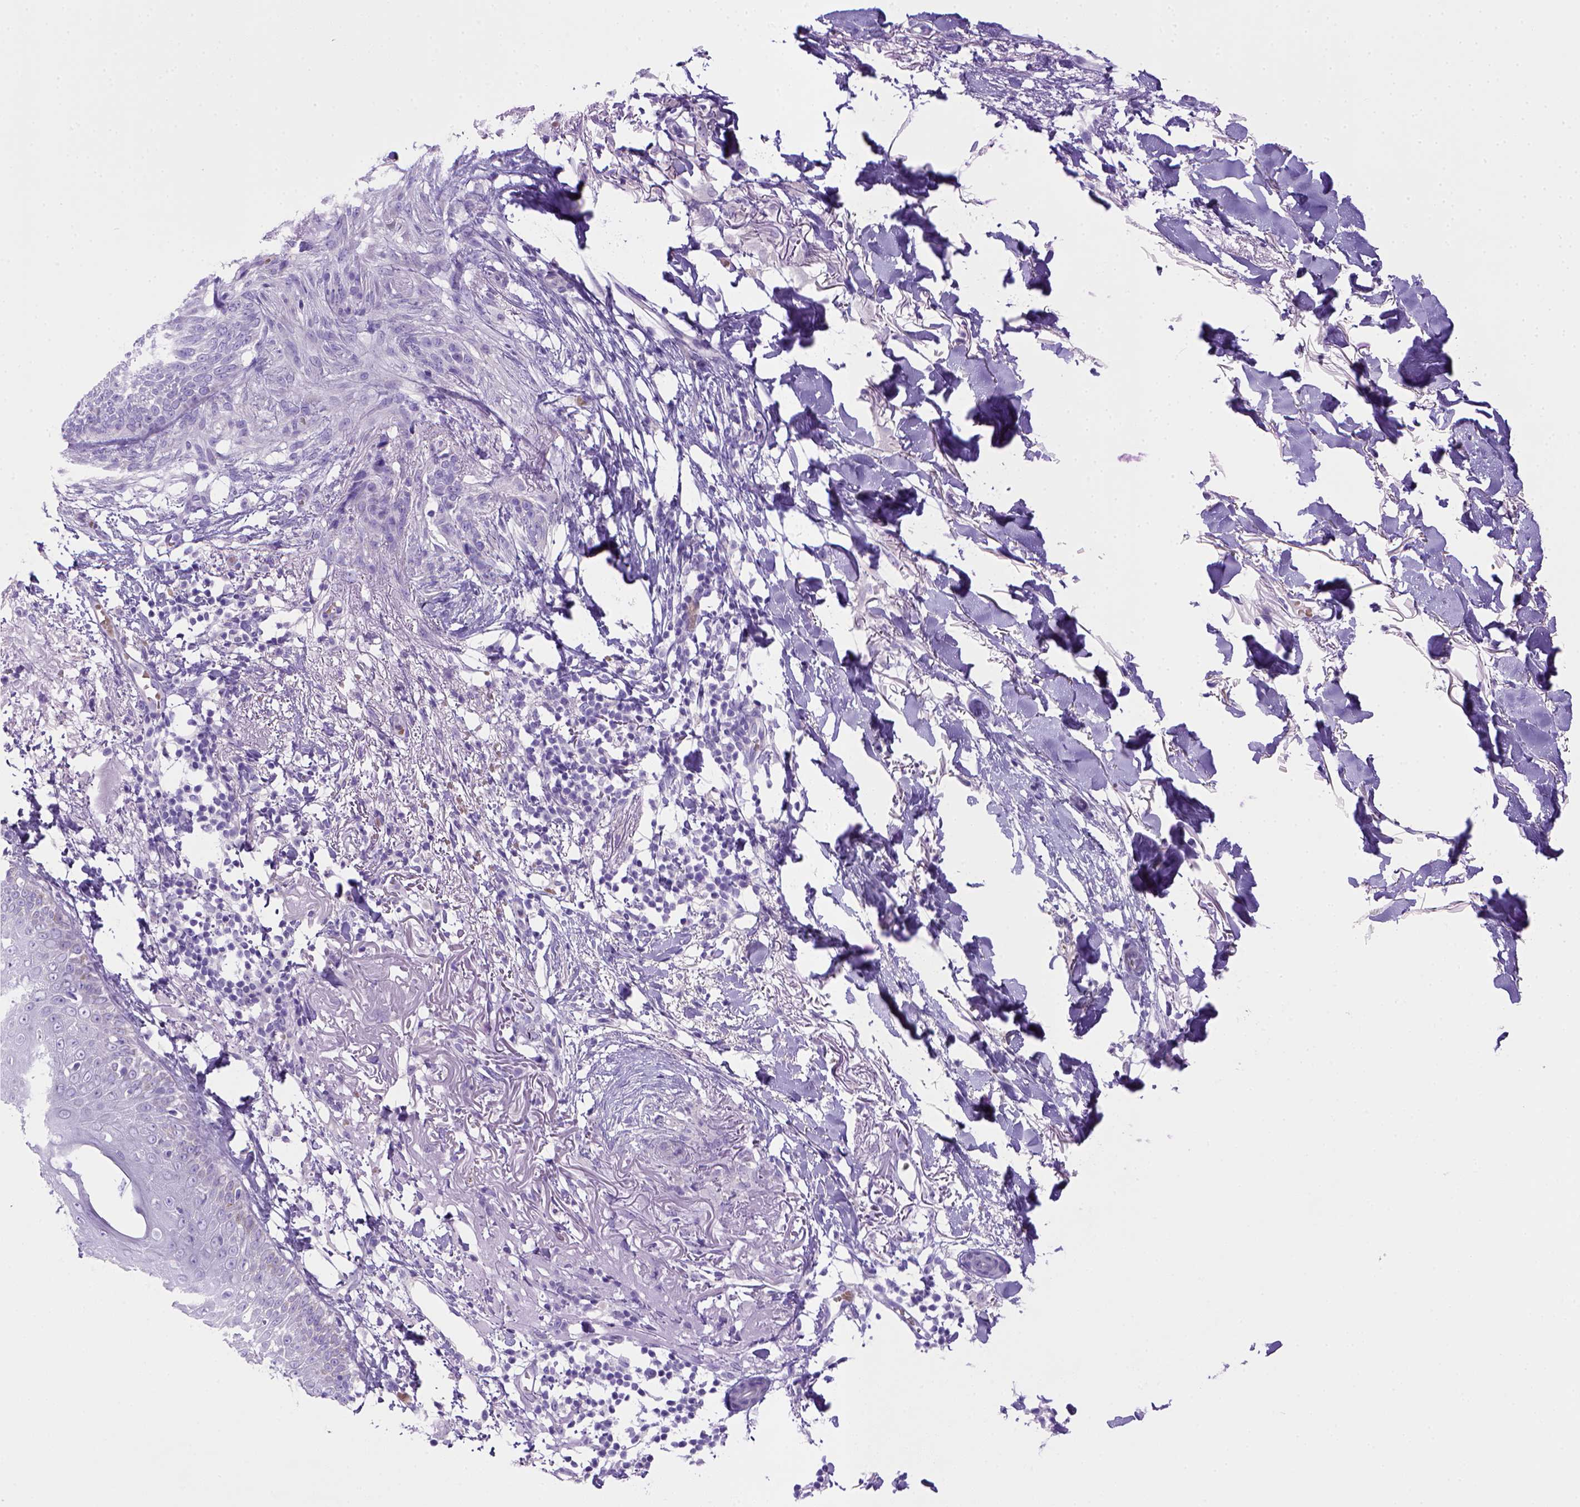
{"staining": {"intensity": "negative", "quantity": "none", "location": "none"}, "tissue": "skin cancer", "cell_type": "Tumor cells", "image_type": "cancer", "snomed": [{"axis": "morphology", "description": "Normal tissue, NOS"}, {"axis": "morphology", "description": "Basal cell carcinoma"}, {"axis": "topography", "description": "Skin"}], "caption": "A high-resolution micrograph shows immunohistochemistry (IHC) staining of skin cancer (basal cell carcinoma), which shows no significant positivity in tumor cells.", "gene": "BAAT", "patient": {"sex": "male", "age": 84}}